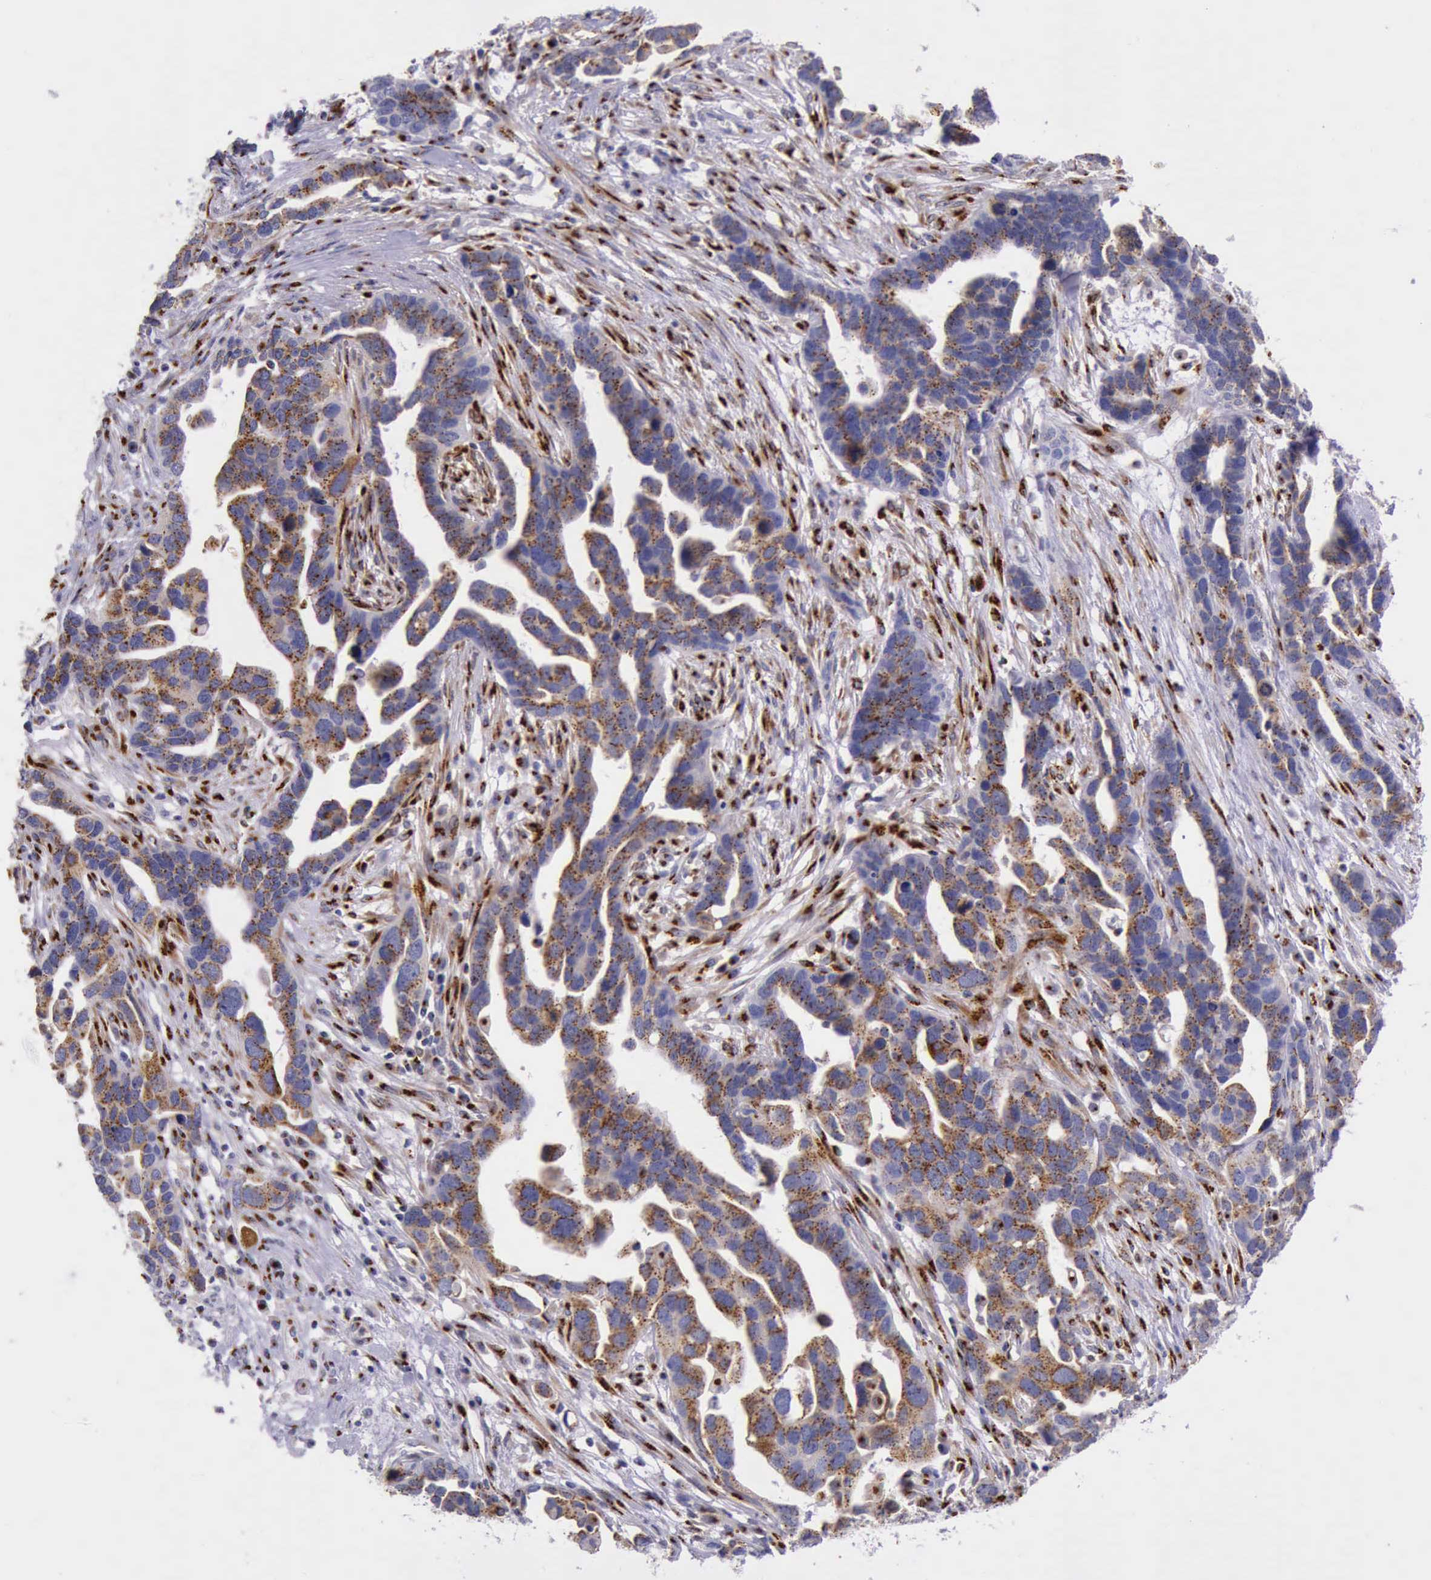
{"staining": {"intensity": "strong", "quantity": ">75%", "location": "cytoplasmic/membranous"}, "tissue": "ovarian cancer", "cell_type": "Tumor cells", "image_type": "cancer", "snomed": [{"axis": "morphology", "description": "Cystadenocarcinoma, serous, NOS"}, {"axis": "topography", "description": "Ovary"}], "caption": "There is high levels of strong cytoplasmic/membranous staining in tumor cells of serous cystadenocarcinoma (ovarian), as demonstrated by immunohistochemical staining (brown color).", "gene": "GOLGA5", "patient": {"sex": "female", "age": 54}}